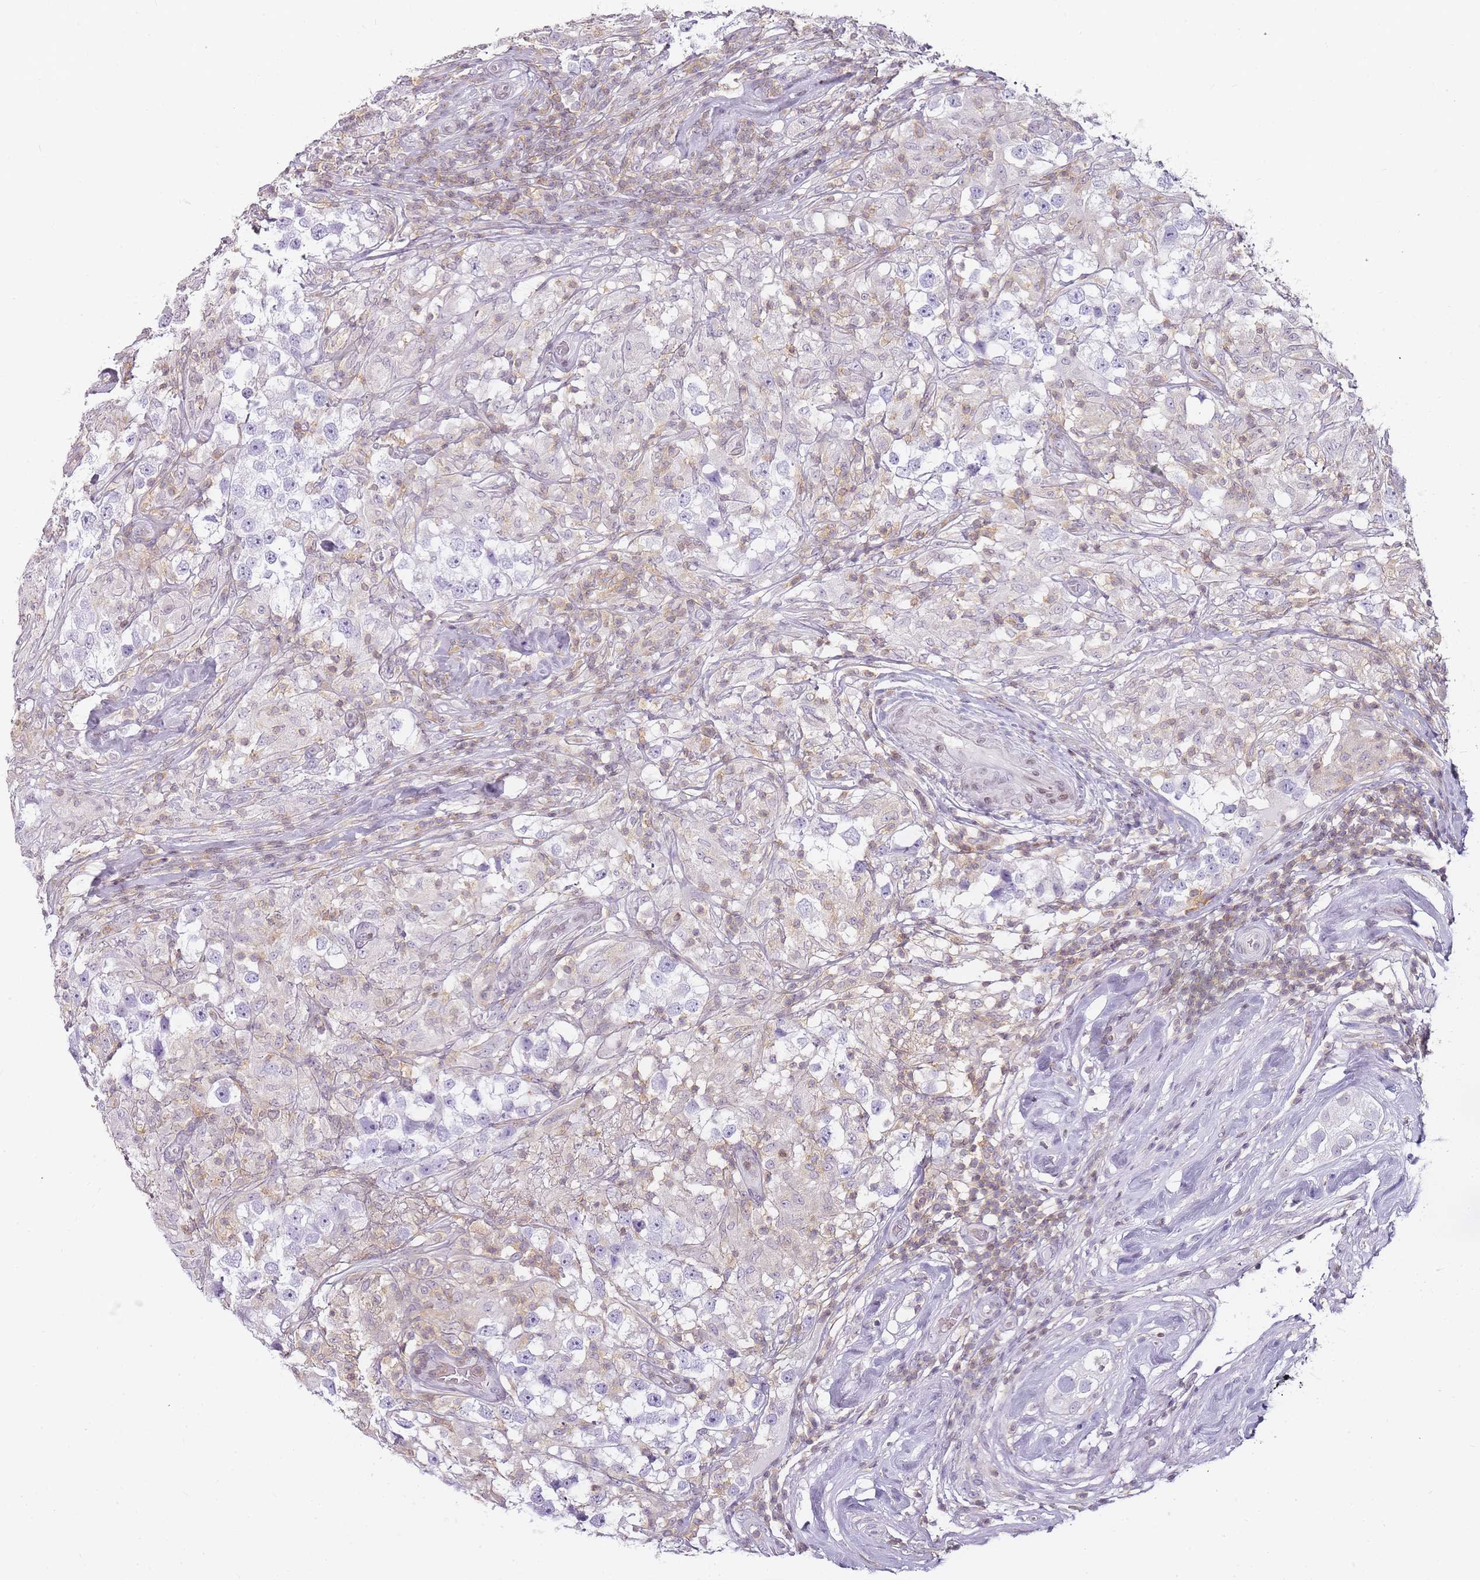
{"staining": {"intensity": "negative", "quantity": "none", "location": "none"}, "tissue": "testis cancer", "cell_type": "Tumor cells", "image_type": "cancer", "snomed": [{"axis": "morphology", "description": "Seminoma, NOS"}, {"axis": "topography", "description": "Testis"}], "caption": "Immunohistochemical staining of human testis seminoma demonstrates no significant expression in tumor cells.", "gene": "JAKMIP1", "patient": {"sex": "male", "age": 46}}